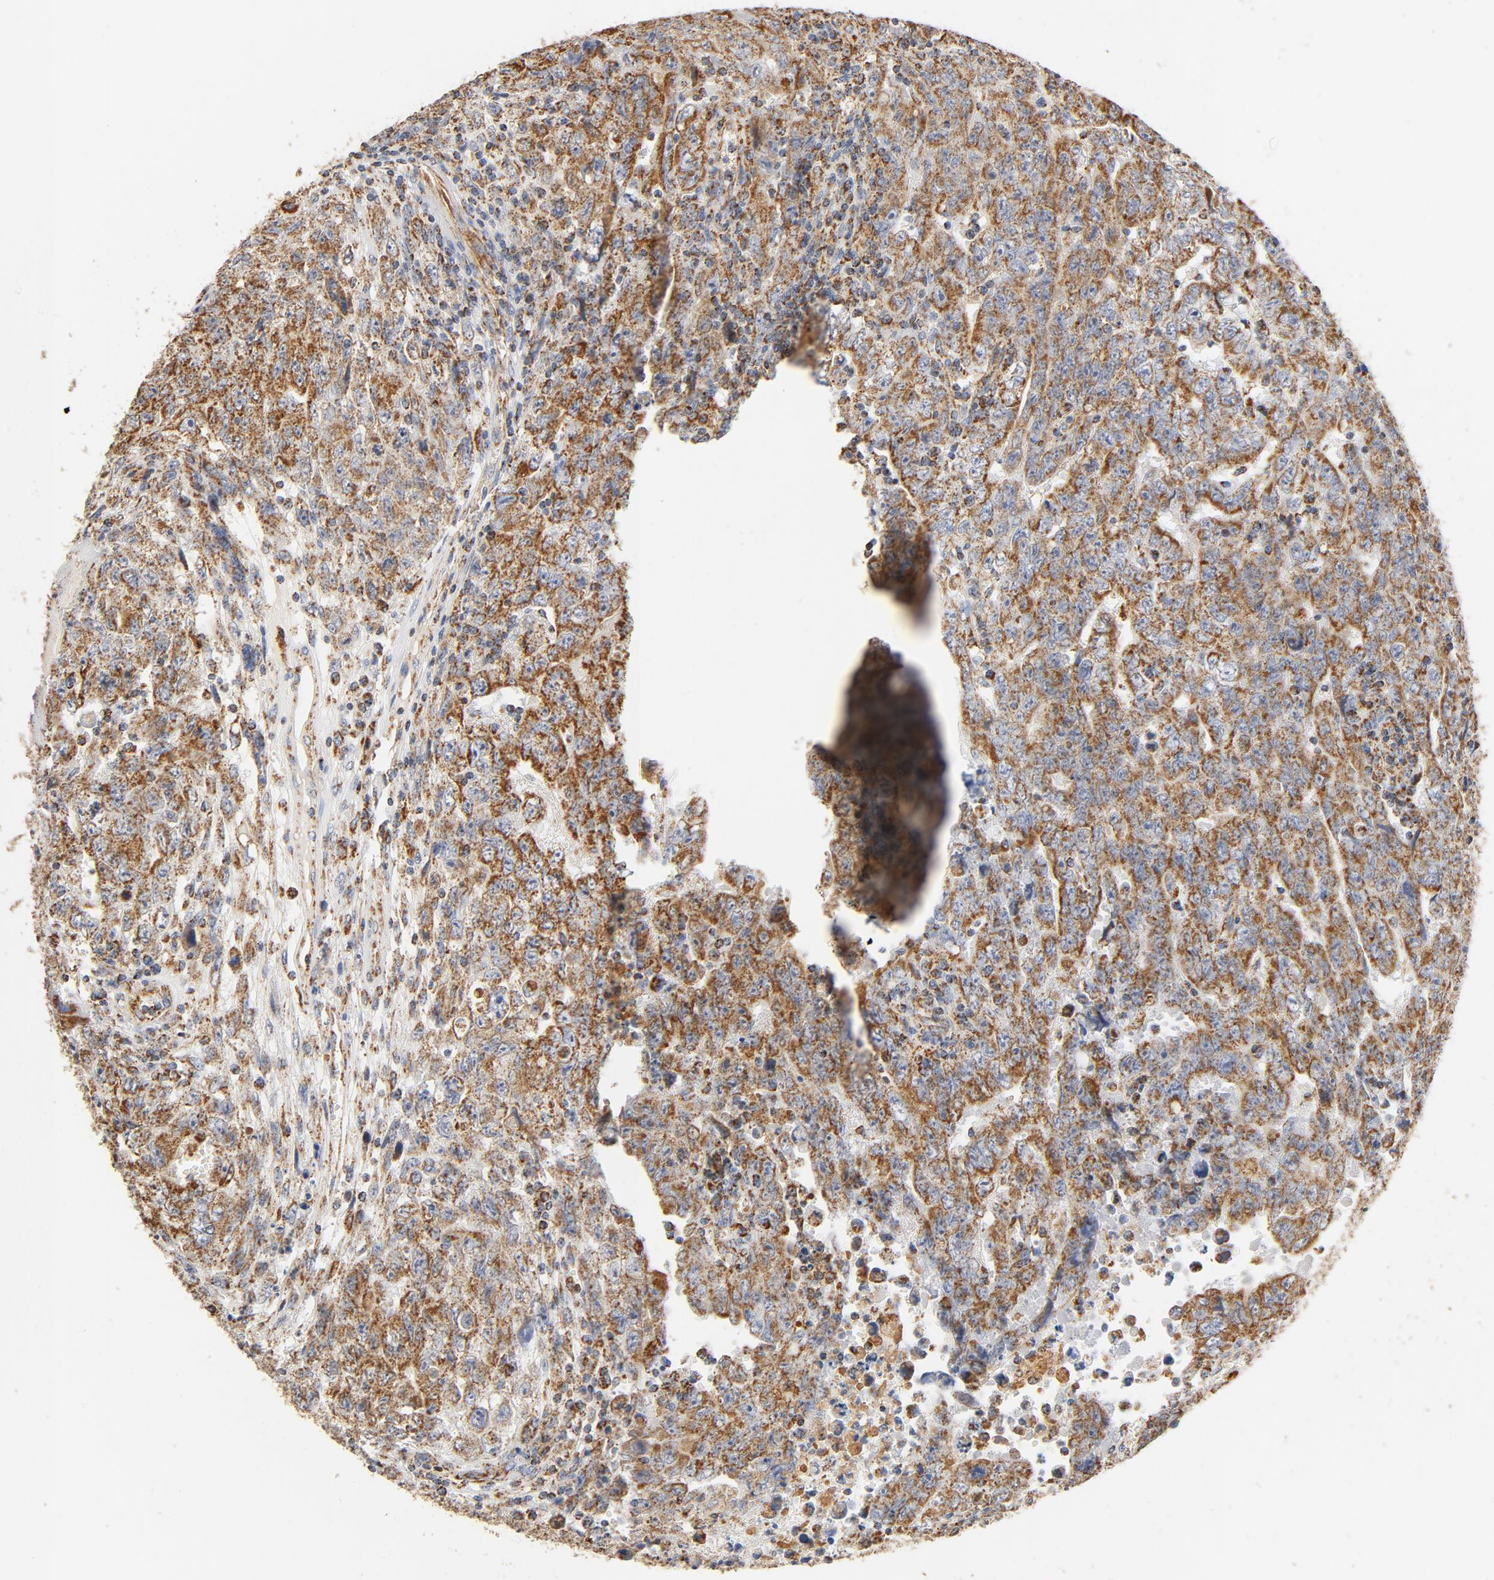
{"staining": {"intensity": "moderate", "quantity": ">75%", "location": "cytoplasmic/membranous"}, "tissue": "testis cancer", "cell_type": "Tumor cells", "image_type": "cancer", "snomed": [{"axis": "morphology", "description": "Carcinoma, Embryonal, NOS"}, {"axis": "topography", "description": "Testis"}], "caption": "Protein expression analysis of human testis cancer (embryonal carcinoma) reveals moderate cytoplasmic/membranous positivity in approximately >75% of tumor cells.", "gene": "COX4I1", "patient": {"sex": "male", "age": 28}}